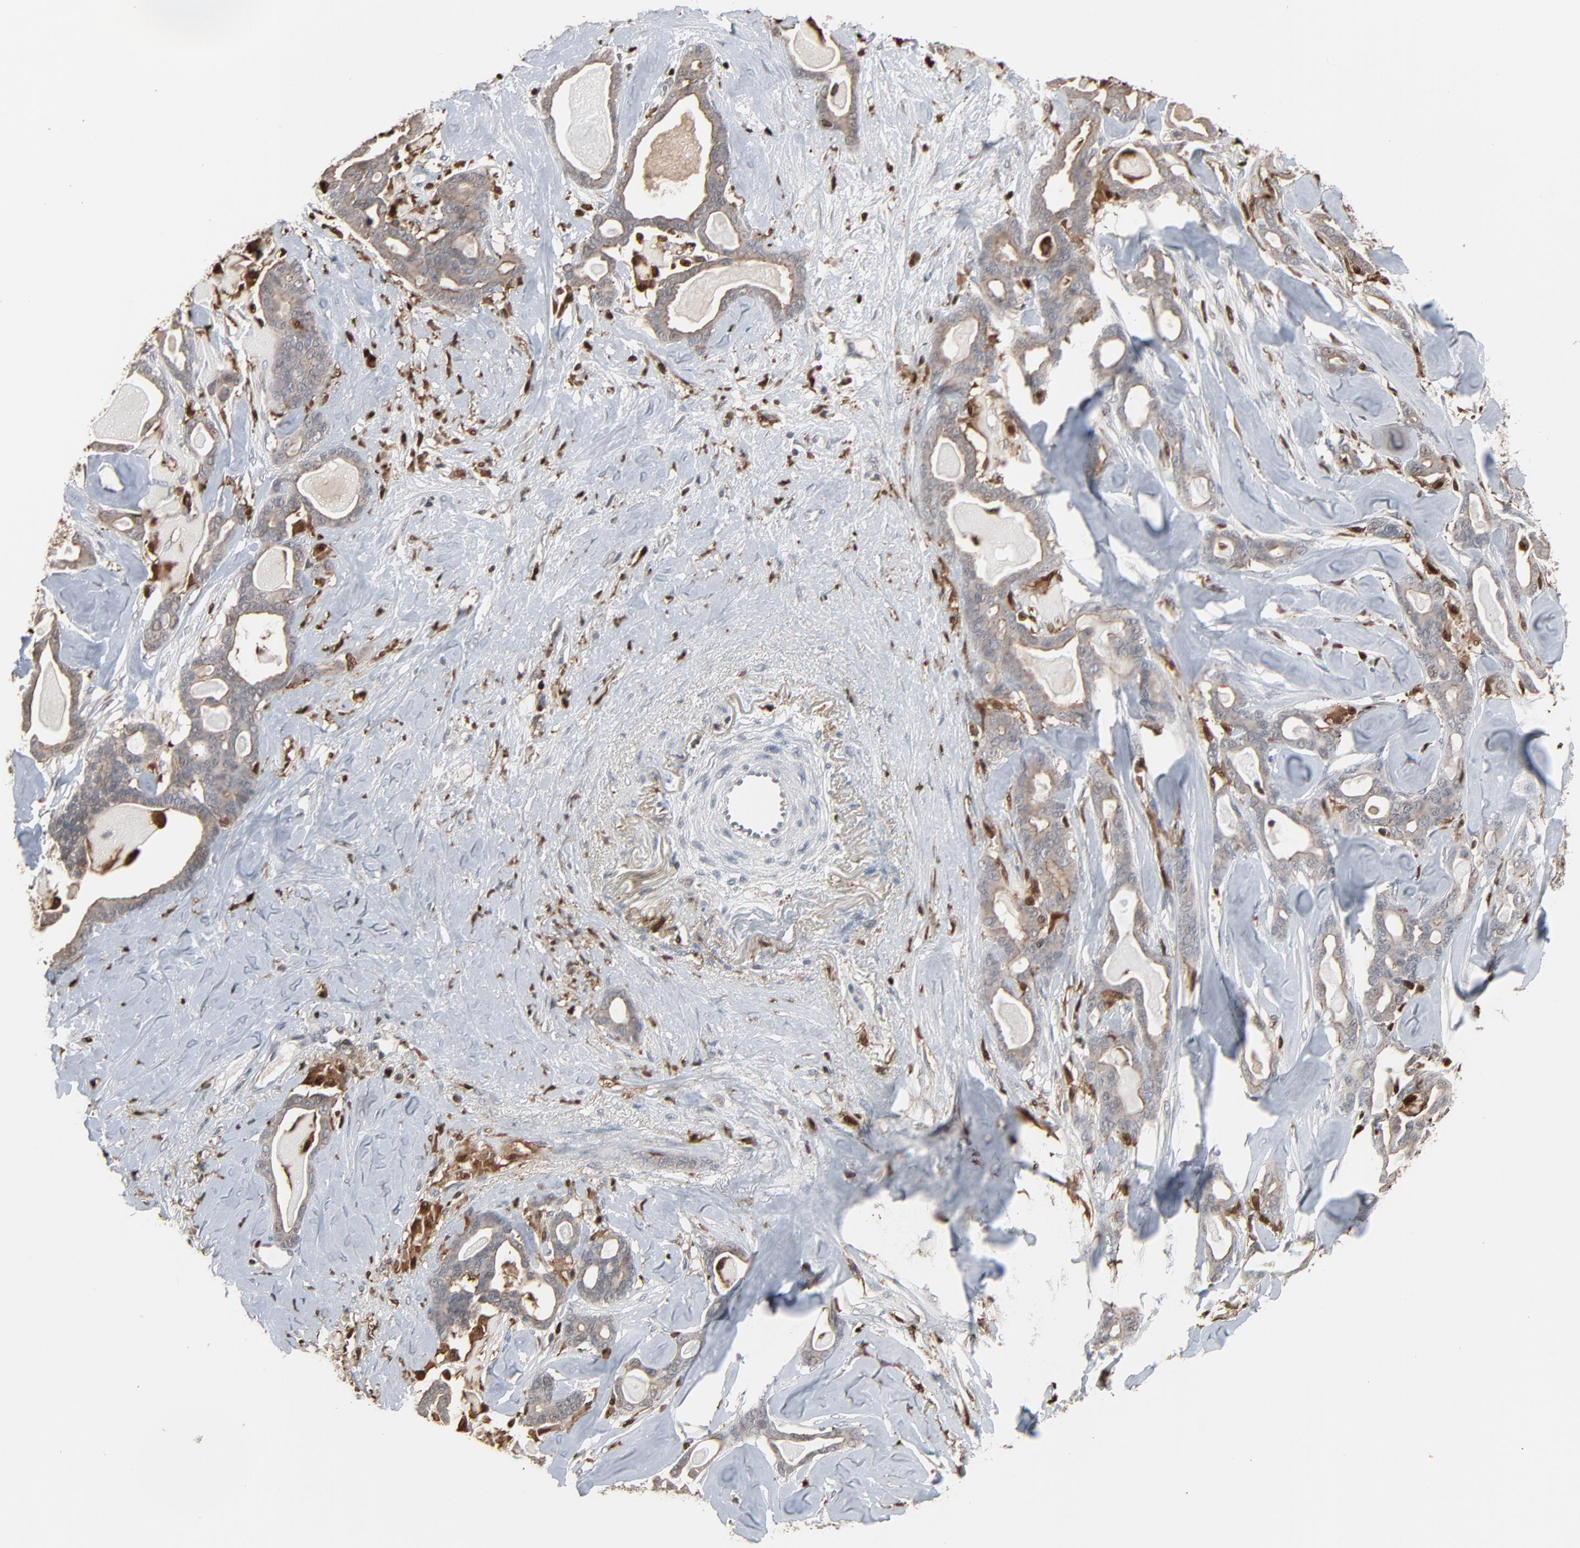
{"staining": {"intensity": "weak", "quantity": ">75%", "location": "cytoplasmic/membranous"}, "tissue": "pancreatic cancer", "cell_type": "Tumor cells", "image_type": "cancer", "snomed": [{"axis": "morphology", "description": "Adenocarcinoma, NOS"}, {"axis": "topography", "description": "Pancreas"}], "caption": "Protein expression analysis of human pancreatic adenocarcinoma reveals weak cytoplasmic/membranous expression in about >75% of tumor cells.", "gene": "DOCK8", "patient": {"sex": "male", "age": 63}}